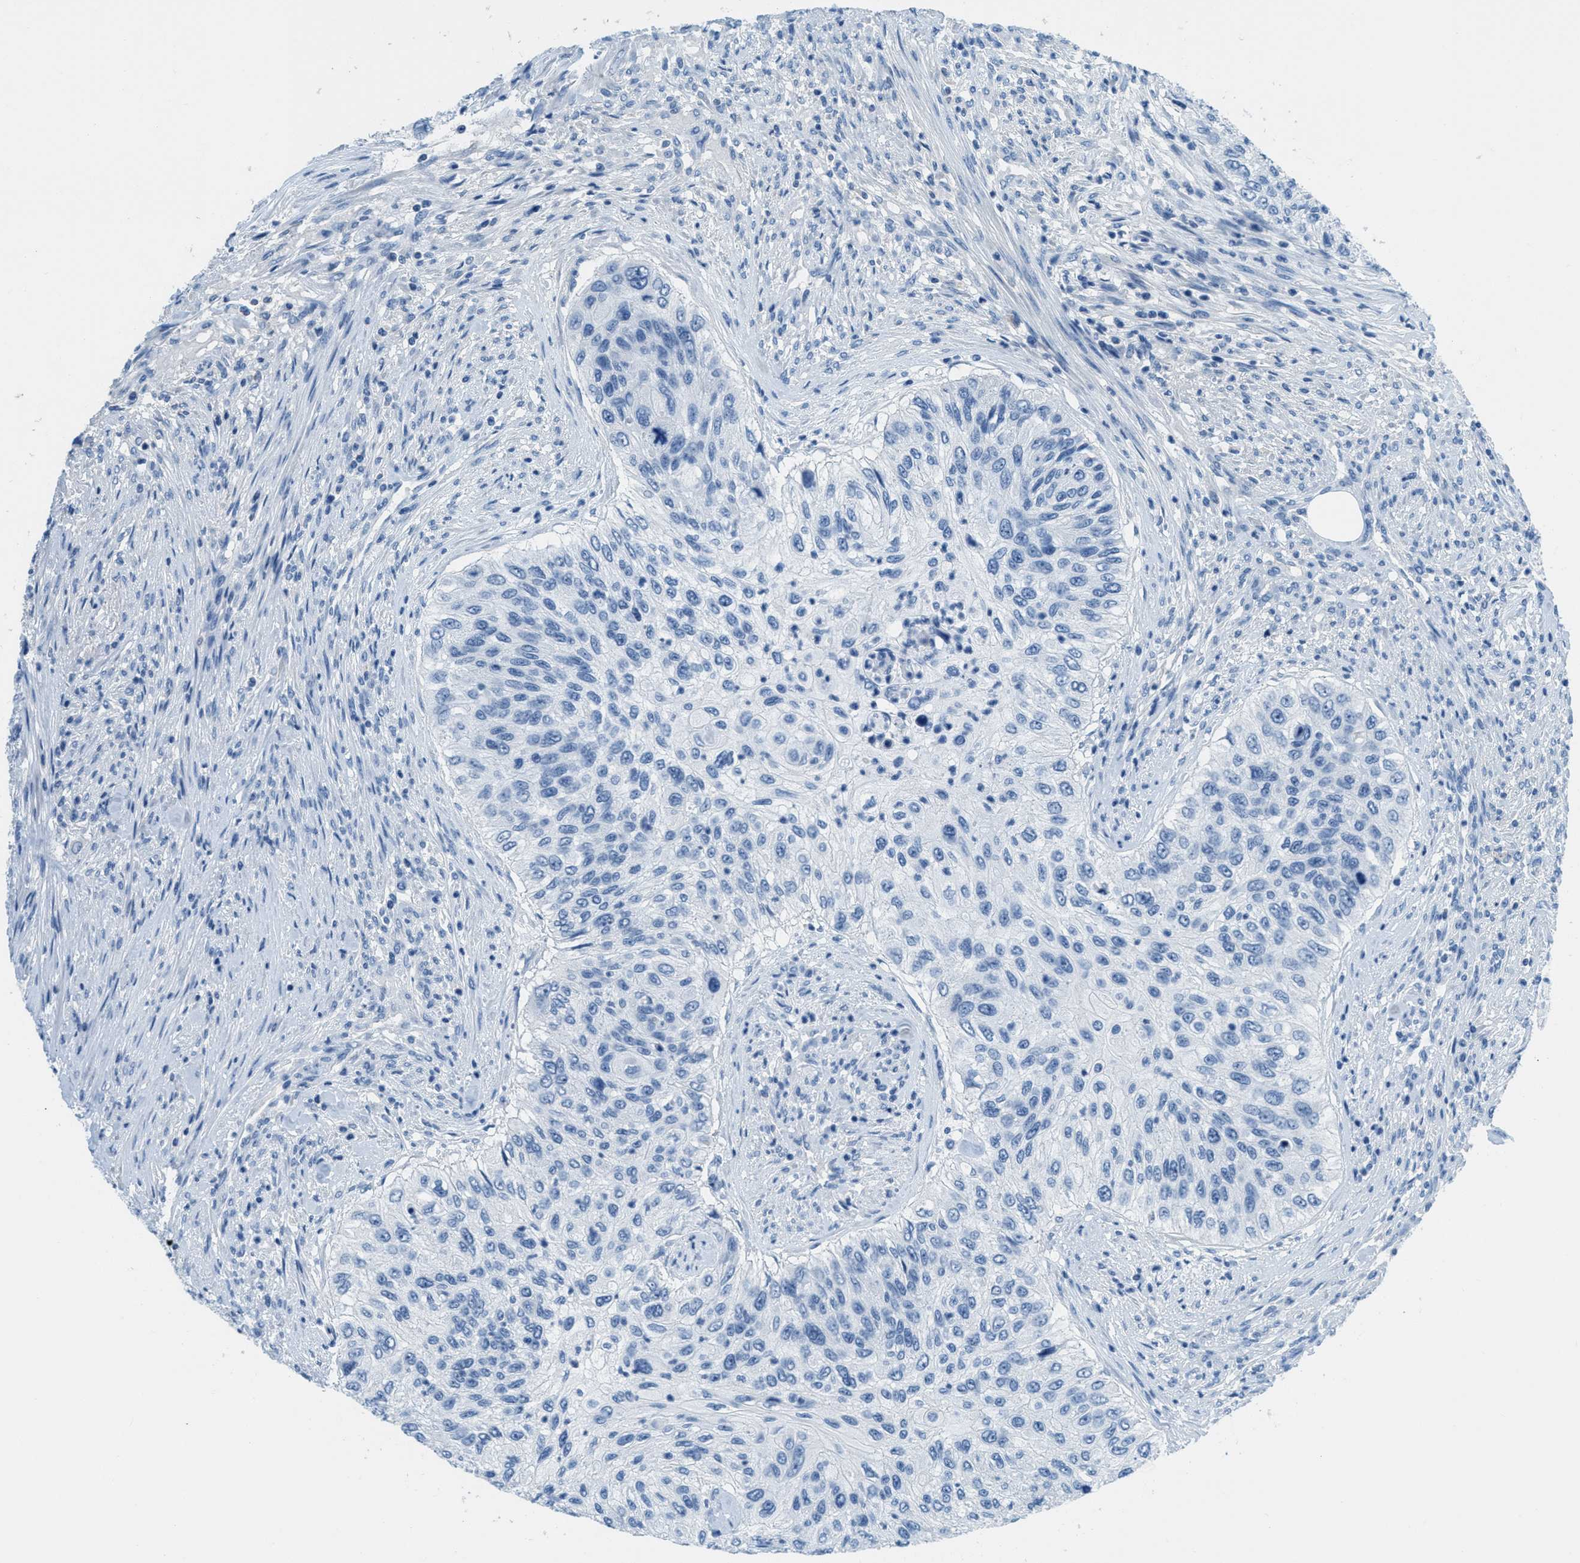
{"staining": {"intensity": "negative", "quantity": "none", "location": "none"}, "tissue": "urothelial cancer", "cell_type": "Tumor cells", "image_type": "cancer", "snomed": [{"axis": "morphology", "description": "Urothelial carcinoma, High grade"}, {"axis": "topography", "description": "Urinary bladder"}], "caption": "Immunohistochemical staining of high-grade urothelial carcinoma reveals no significant positivity in tumor cells. The staining is performed using DAB brown chromogen with nuclei counter-stained in using hematoxylin.", "gene": "MGARP", "patient": {"sex": "female", "age": 60}}